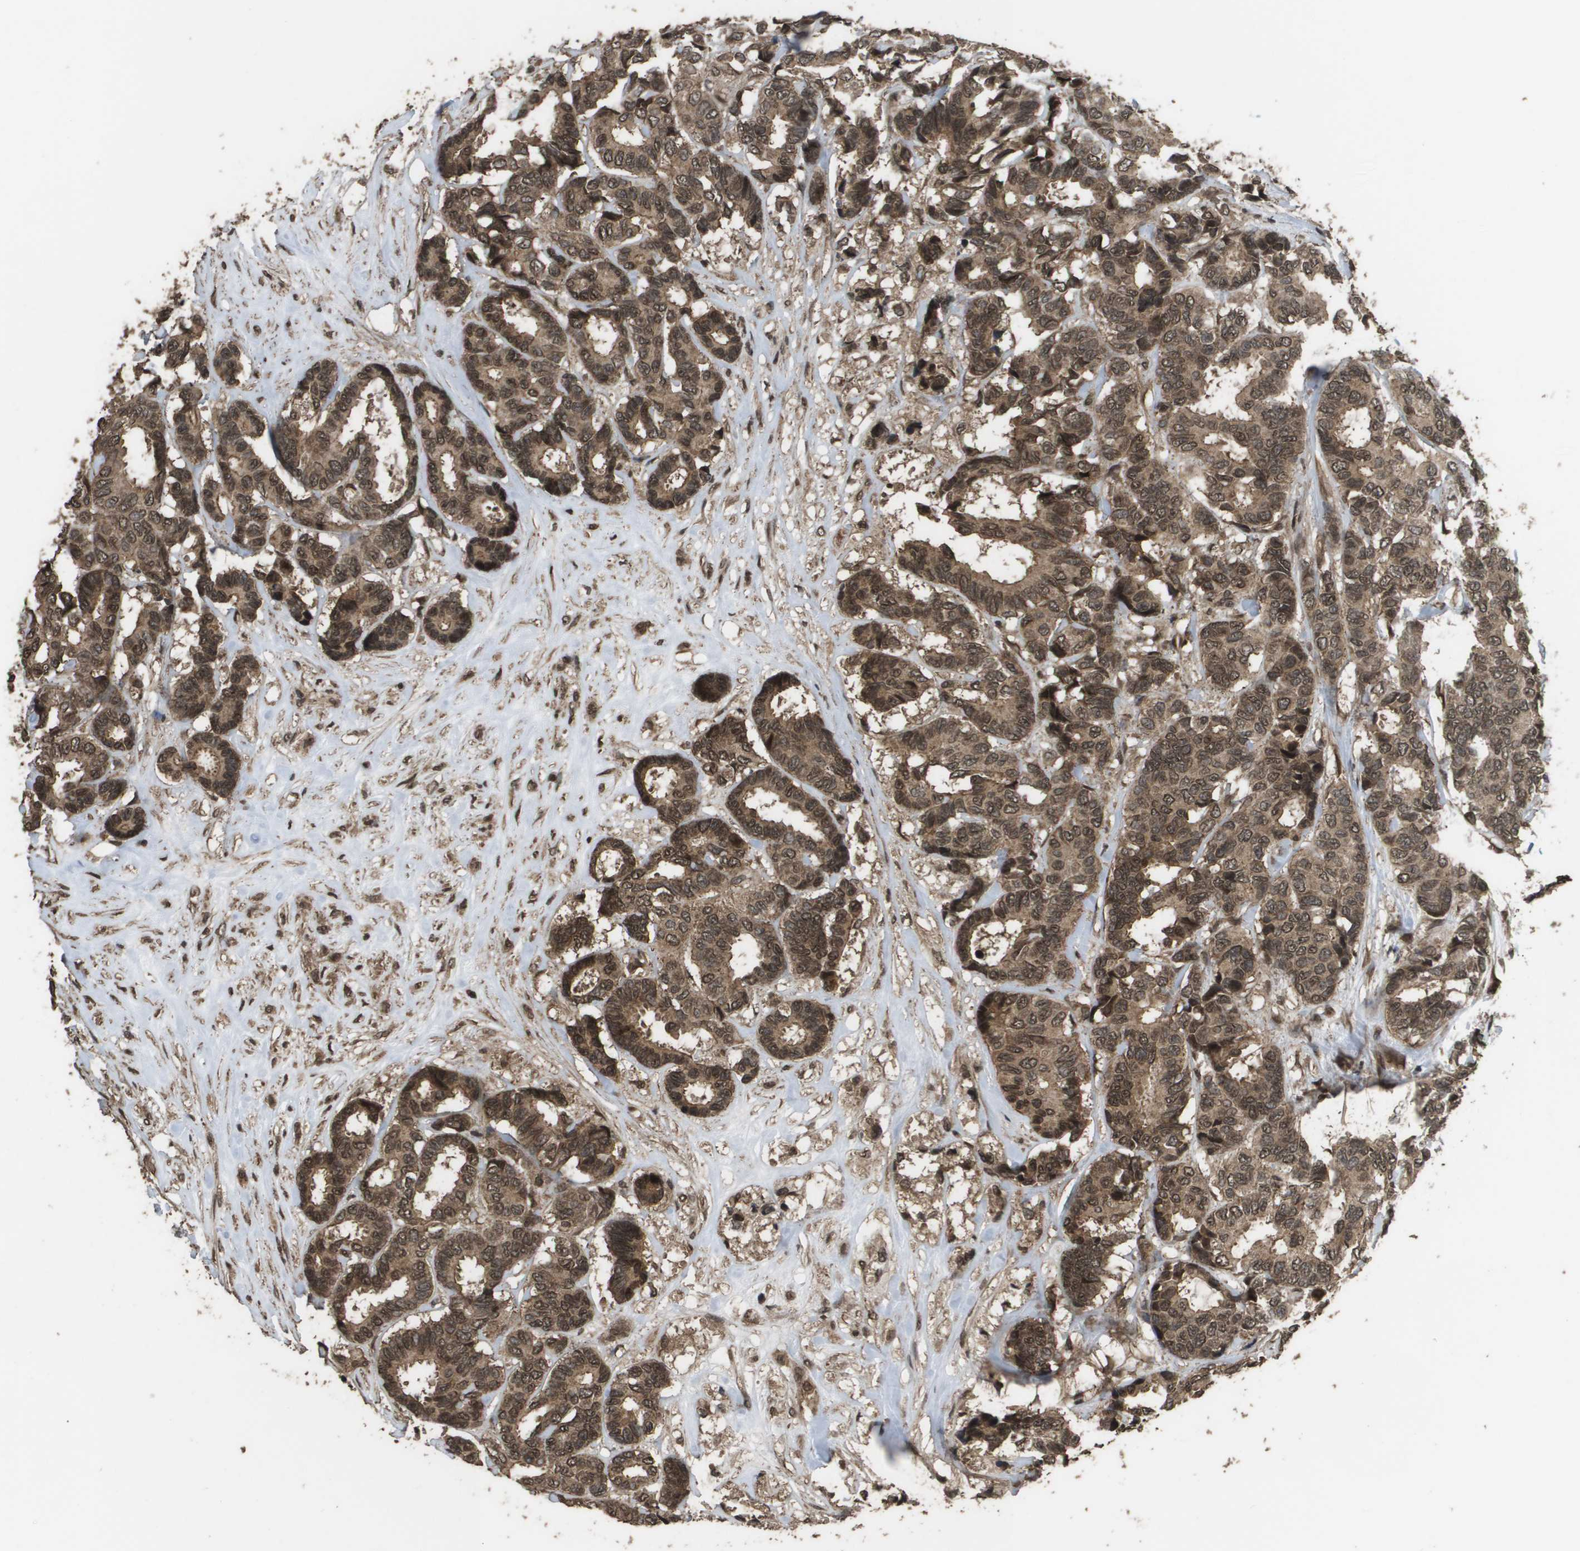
{"staining": {"intensity": "moderate", "quantity": ">75%", "location": "cytoplasmic/membranous,nuclear"}, "tissue": "breast cancer", "cell_type": "Tumor cells", "image_type": "cancer", "snomed": [{"axis": "morphology", "description": "Duct carcinoma"}, {"axis": "topography", "description": "Breast"}], "caption": "DAB (3,3'-diaminobenzidine) immunohistochemical staining of human breast cancer (infiltrating ductal carcinoma) reveals moderate cytoplasmic/membranous and nuclear protein staining in about >75% of tumor cells.", "gene": "AXIN2", "patient": {"sex": "female", "age": 87}}